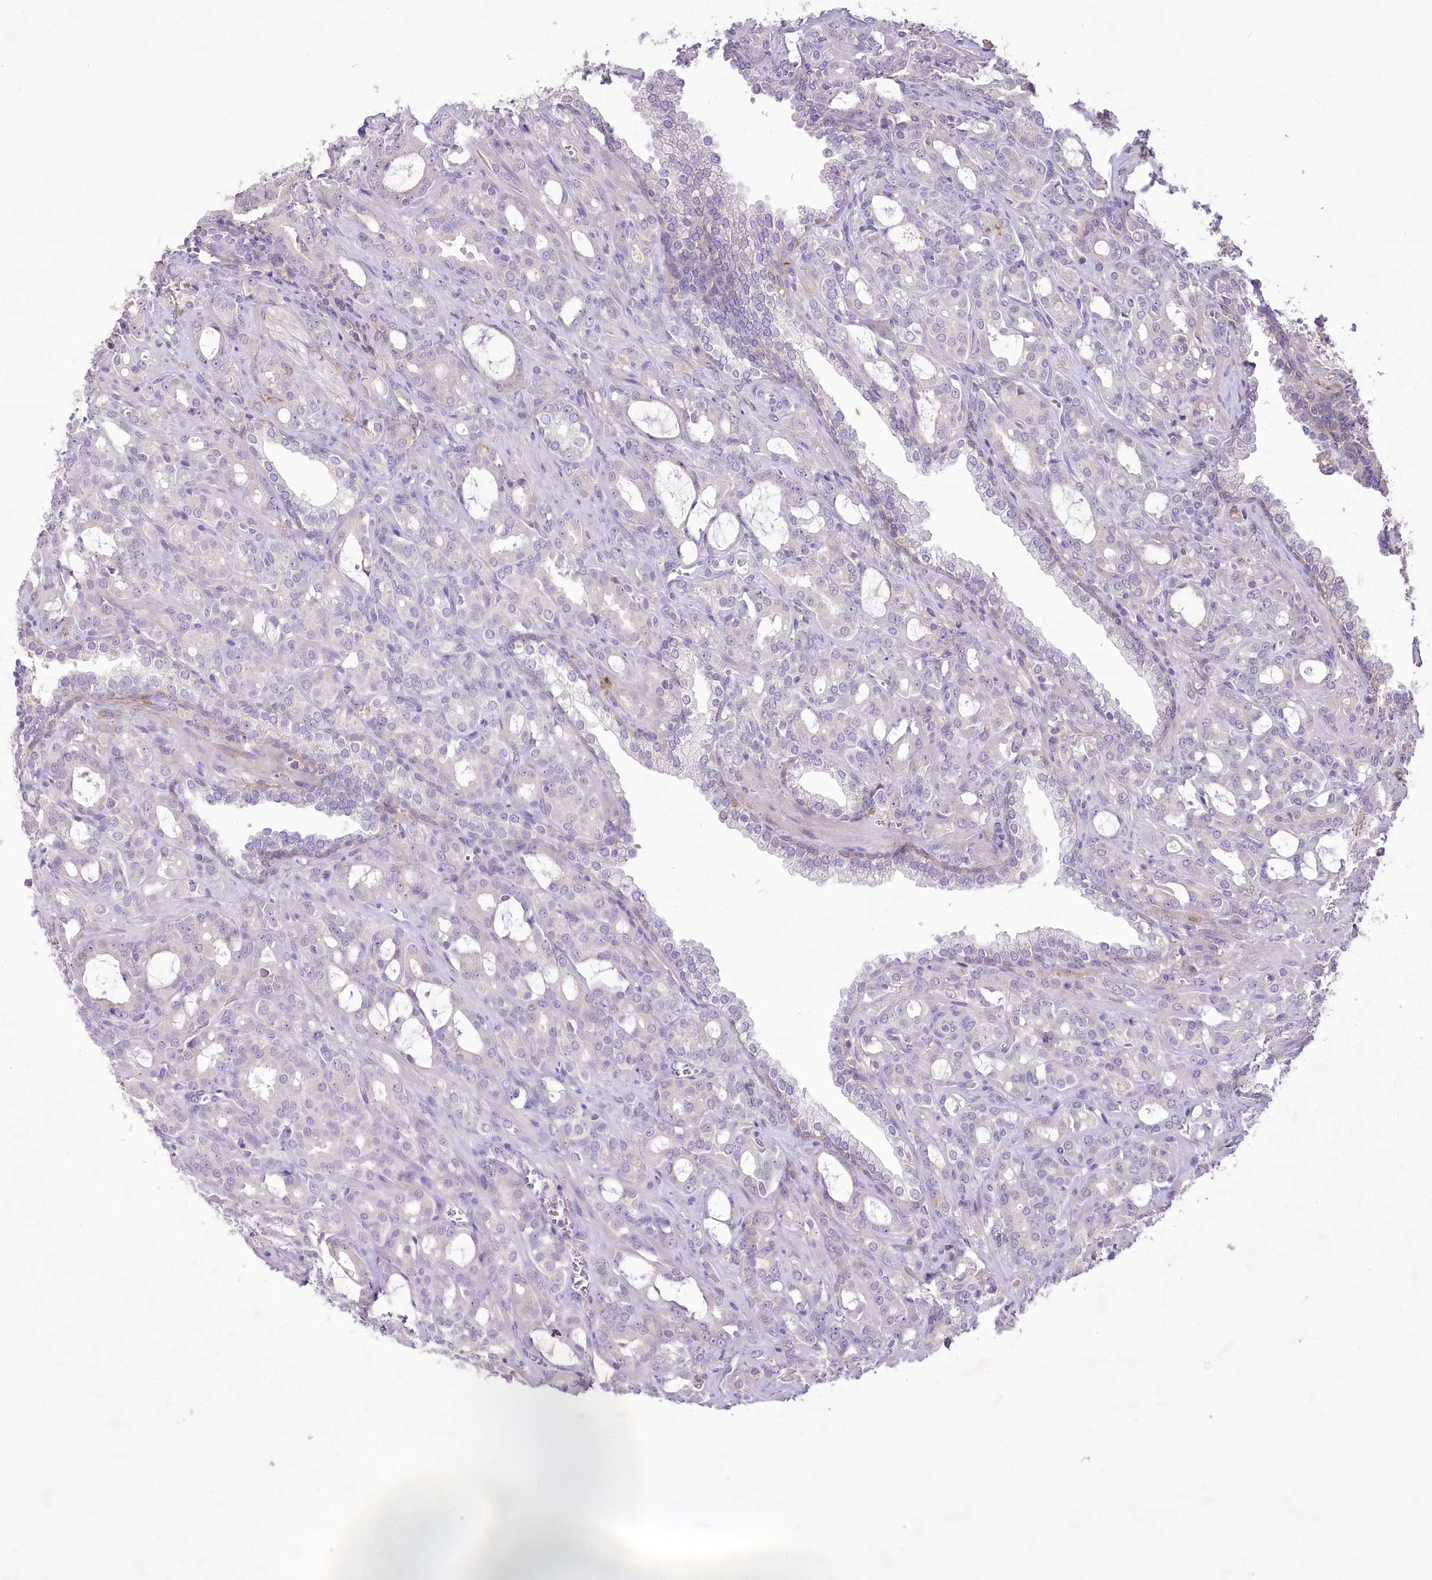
{"staining": {"intensity": "negative", "quantity": "none", "location": "none"}, "tissue": "prostate cancer", "cell_type": "Tumor cells", "image_type": "cancer", "snomed": [{"axis": "morphology", "description": "Adenocarcinoma, High grade"}, {"axis": "topography", "description": "Prostate"}], "caption": "DAB (3,3'-diaminobenzidine) immunohistochemical staining of high-grade adenocarcinoma (prostate) displays no significant staining in tumor cells.", "gene": "ENPP1", "patient": {"sex": "male", "age": 72}}